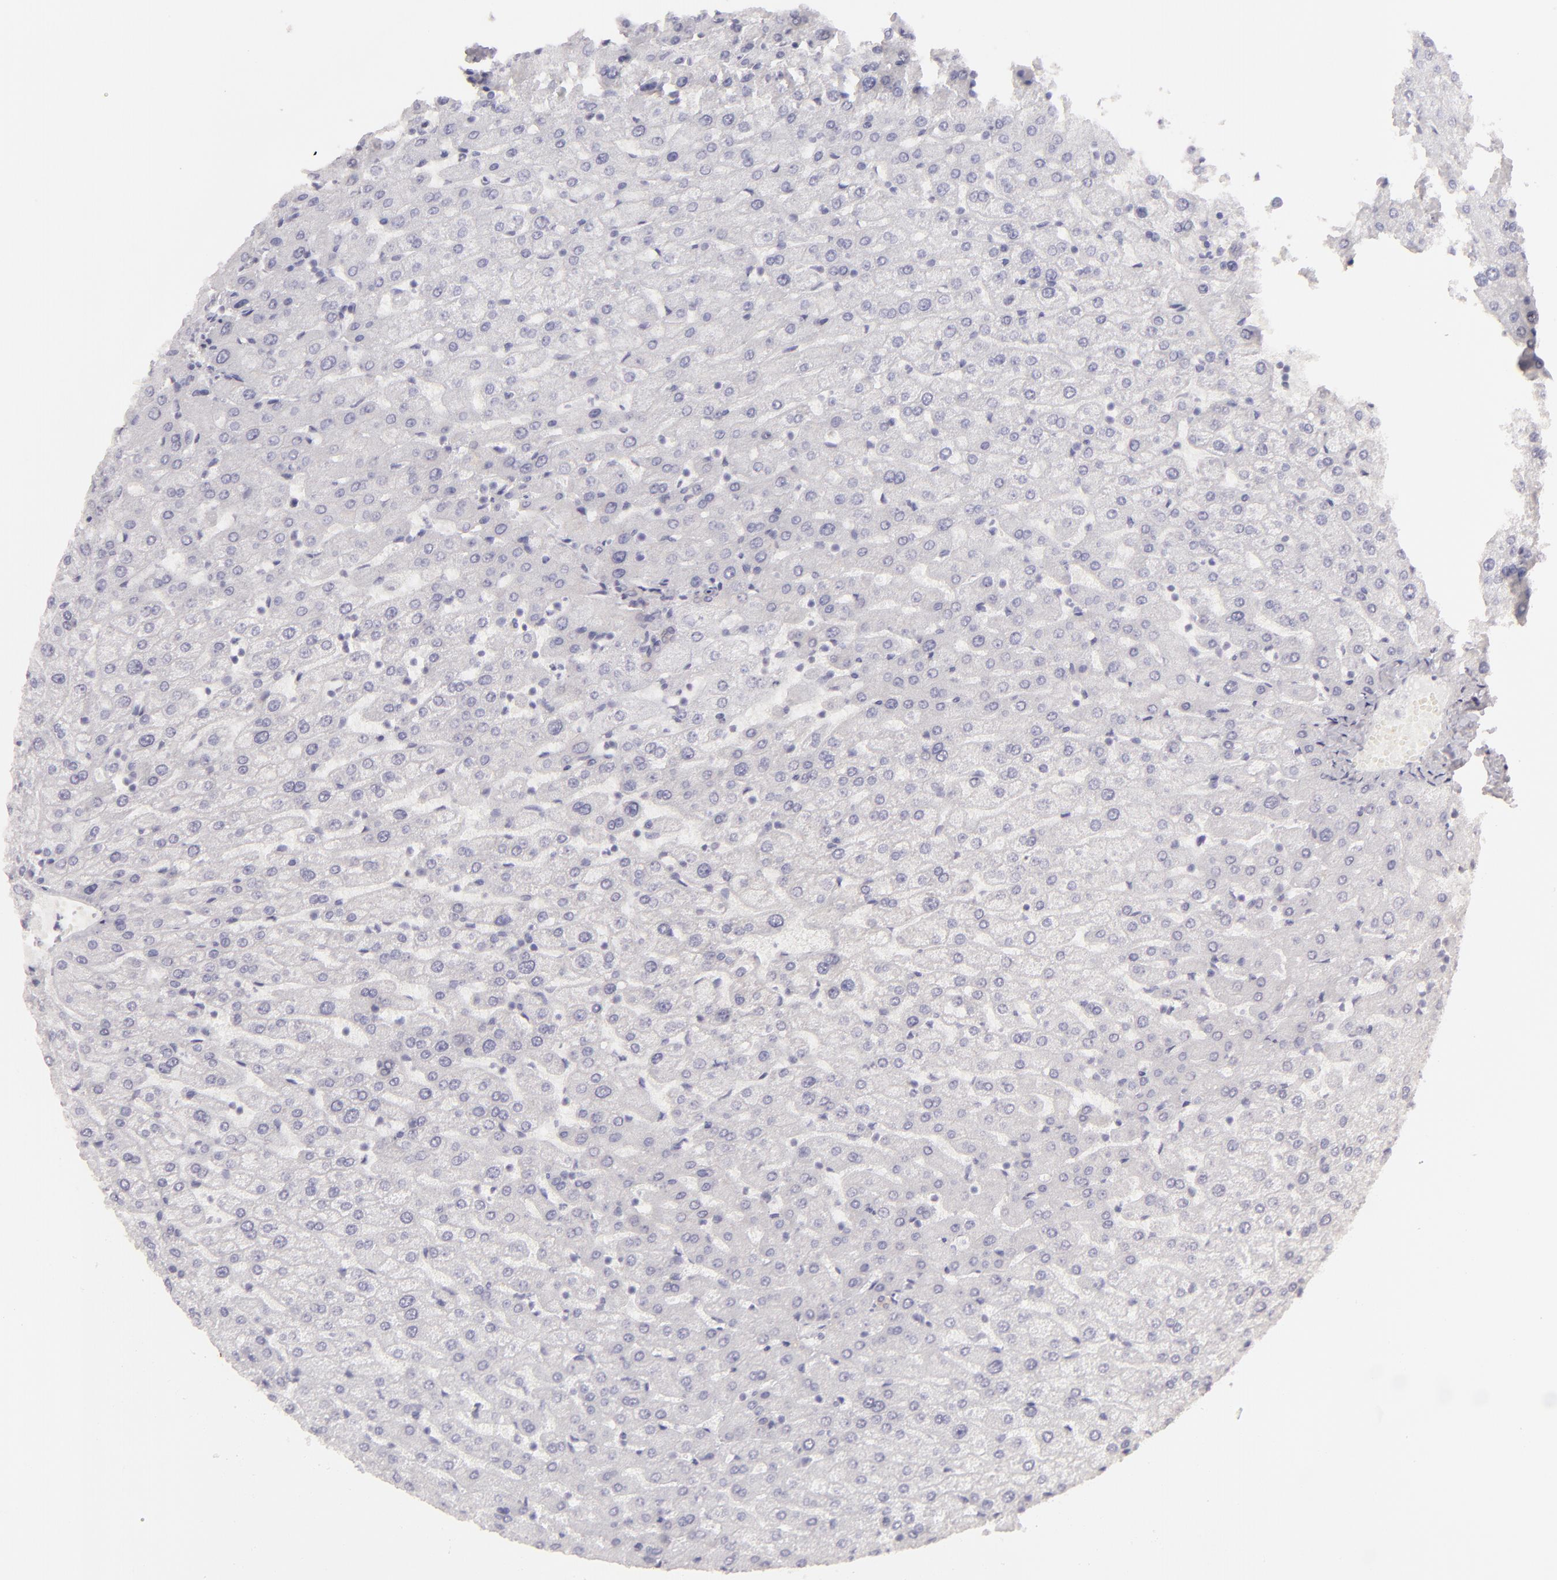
{"staining": {"intensity": "weak", "quantity": ">75%", "location": "cytoplasmic/membranous"}, "tissue": "liver", "cell_type": "Cholangiocytes", "image_type": "normal", "snomed": [{"axis": "morphology", "description": "Normal tissue, NOS"}, {"axis": "morphology", "description": "Fibrosis, NOS"}, {"axis": "topography", "description": "Liver"}], "caption": "Normal liver shows weak cytoplasmic/membranous positivity in approximately >75% of cholangiocytes, visualized by immunohistochemistry. (Stains: DAB (3,3'-diaminobenzidine) in brown, nuclei in blue, Microscopy: brightfield microscopy at high magnification).", "gene": "DLG4", "patient": {"sex": "female", "age": 29}}